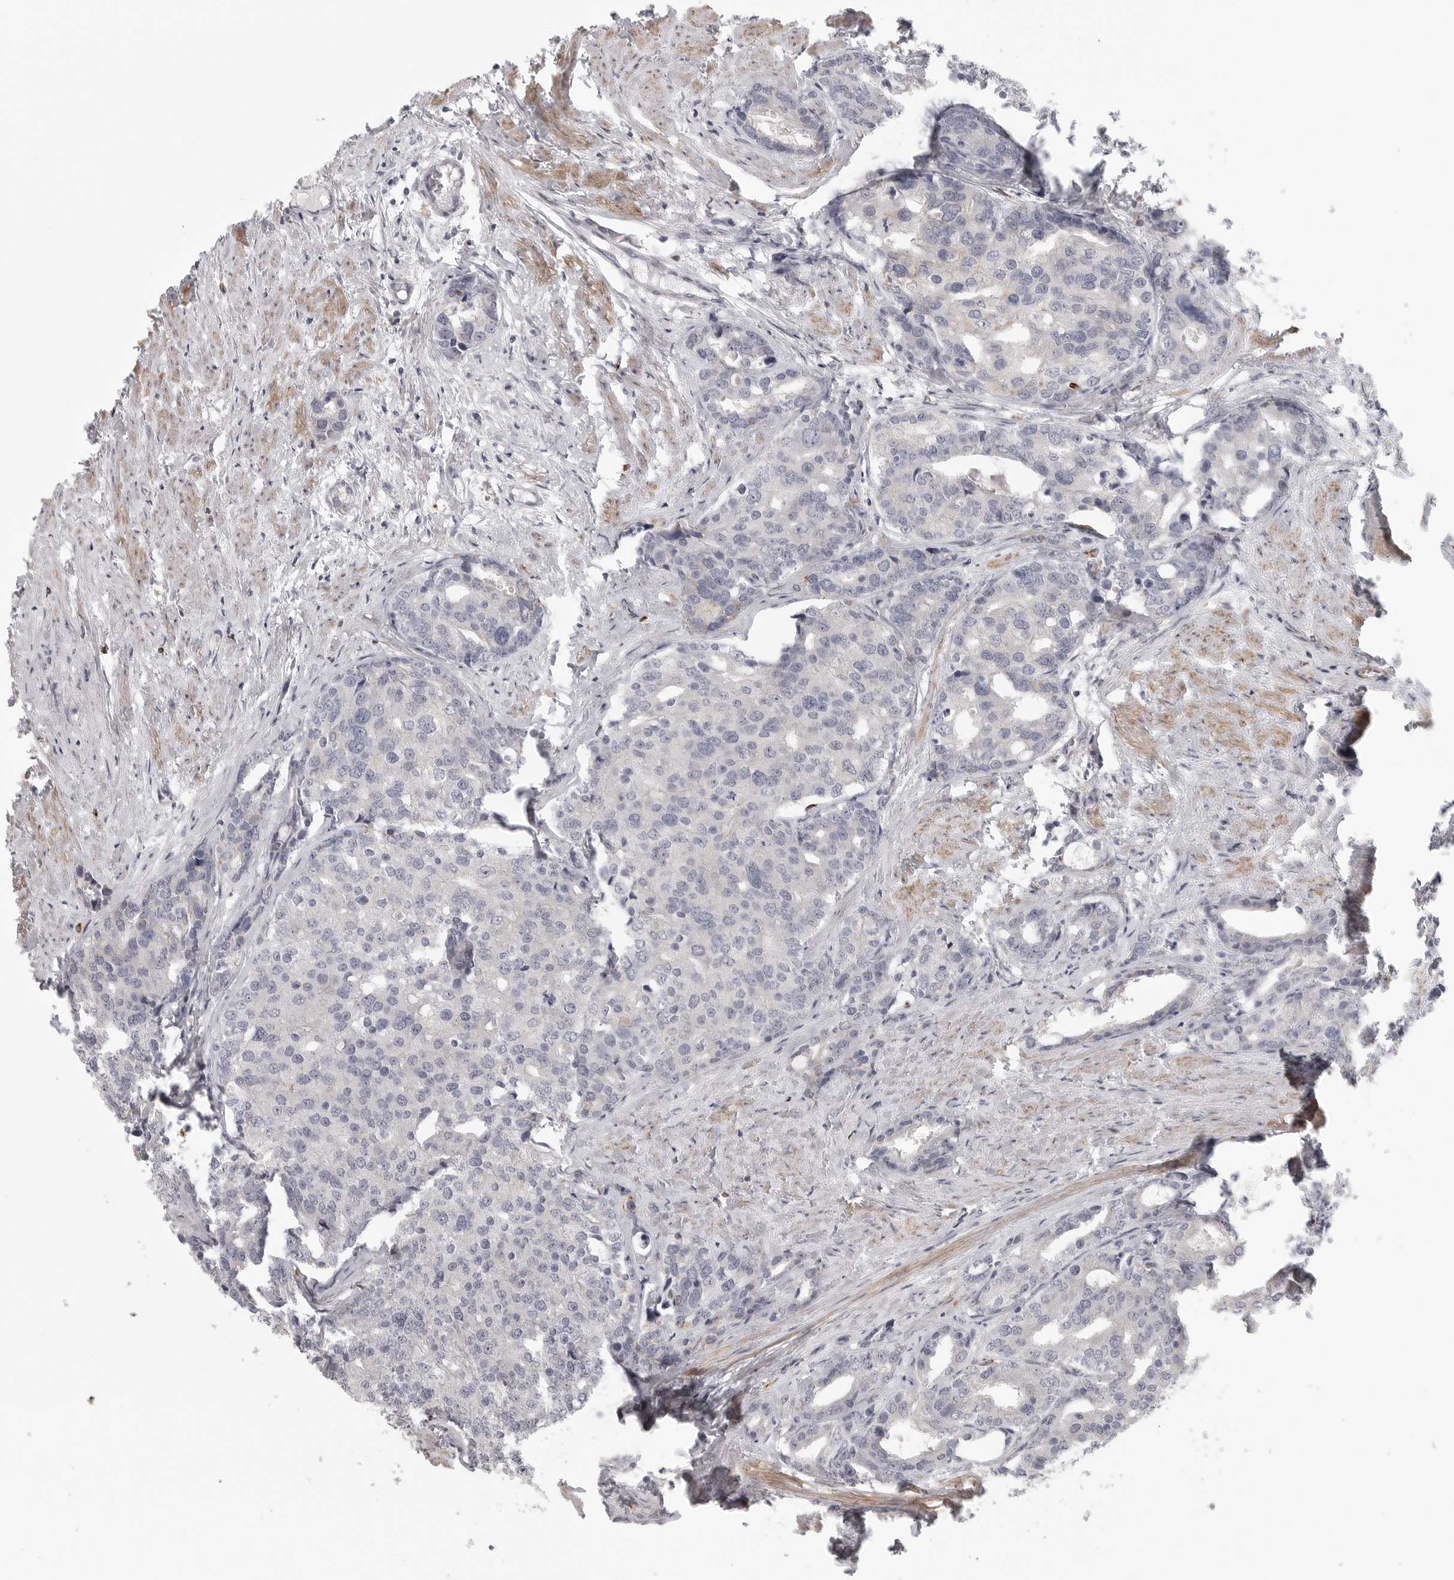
{"staining": {"intensity": "negative", "quantity": "none", "location": "none"}, "tissue": "prostate cancer", "cell_type": "Tumor cells", "image_type": "cancer", "snomed": [{"axis": "morphology", "description": "Adenocarcinoma, High grade"}, {"axis": "topography", "description": "Prostate"}], "caption": "A histopathology image of human adenocarcinoma (high-grade) (prostate) is negative for staining in tumor cells.", "gene": "CCPG1", "patient": {"sex": "male", "age": 50}}